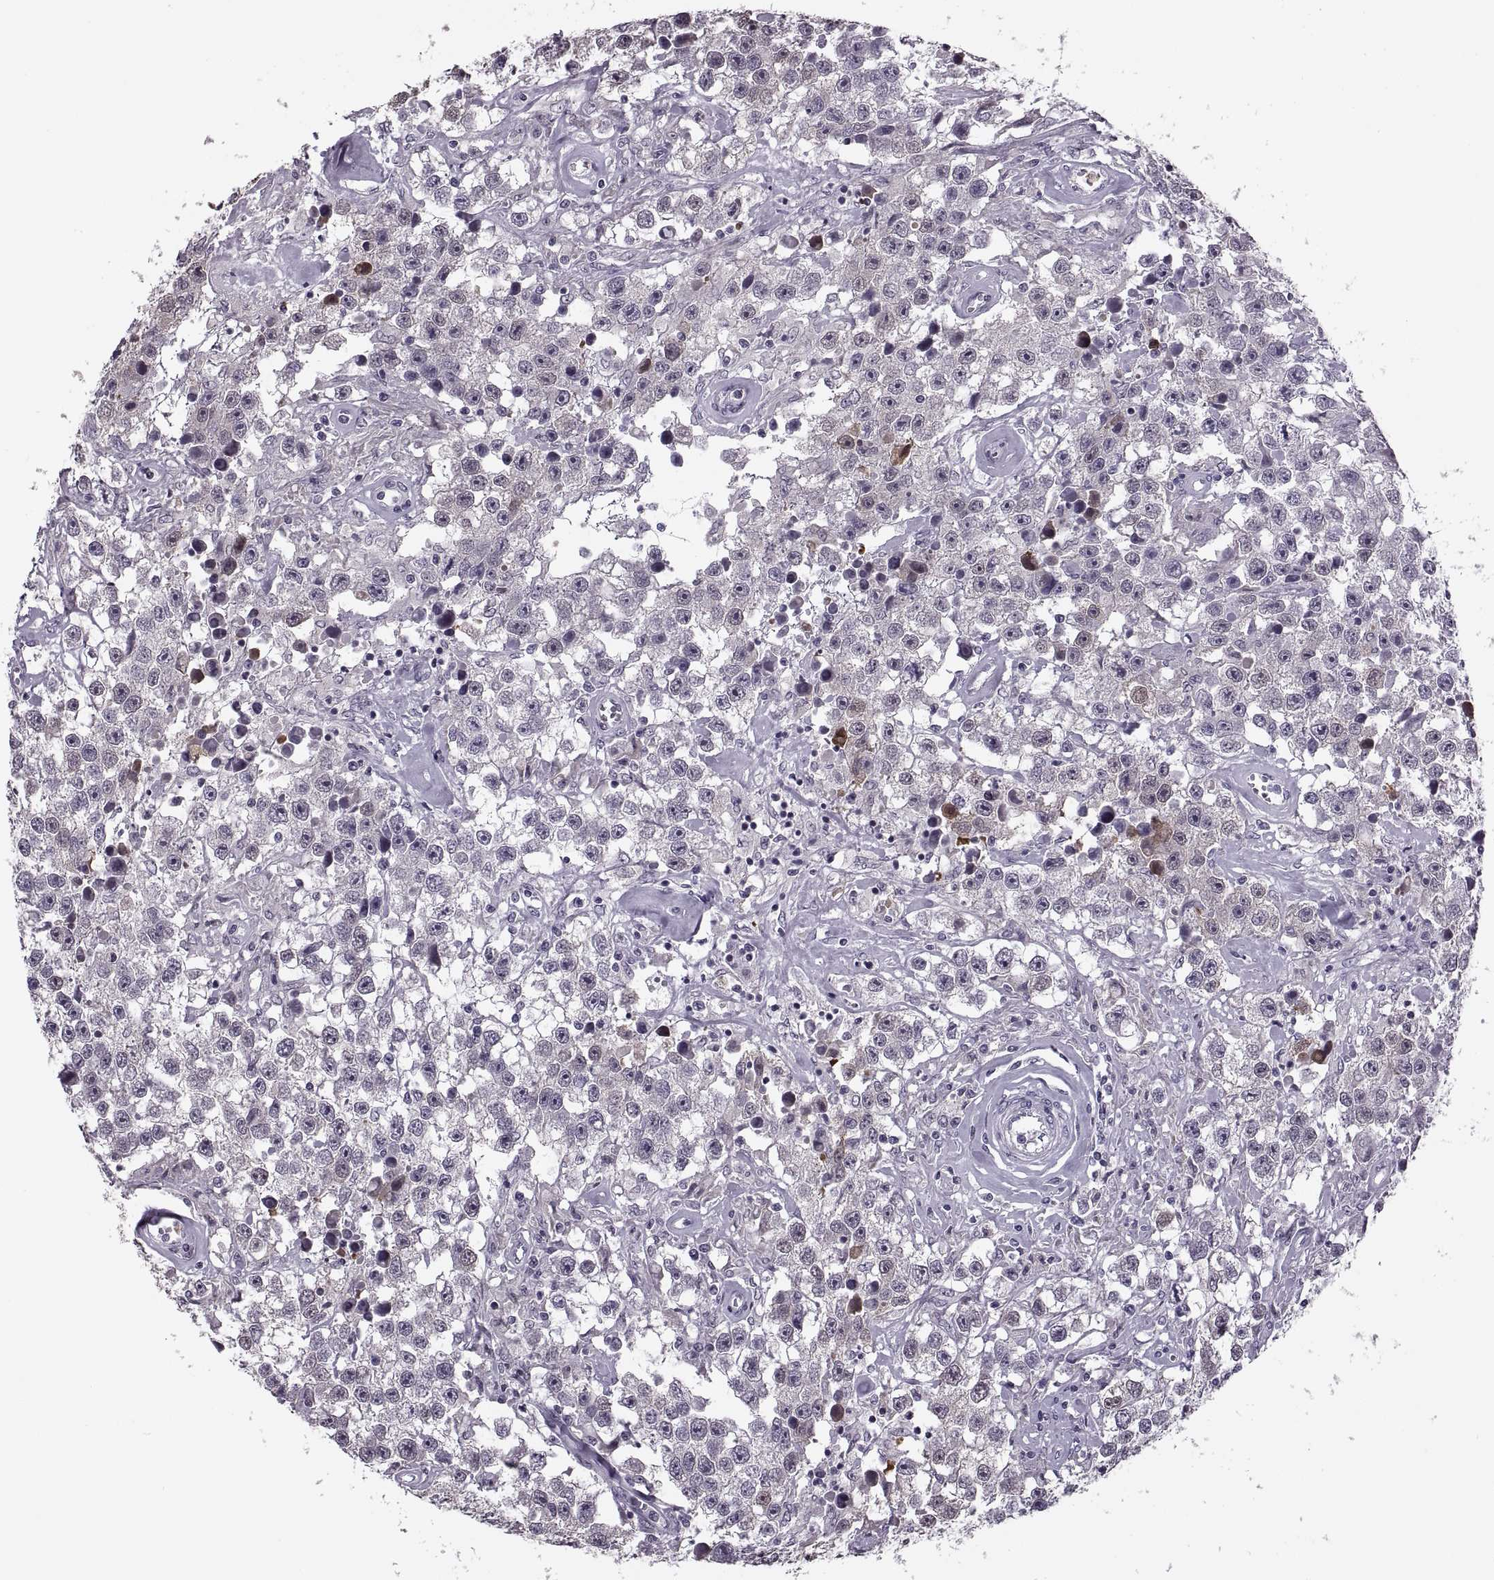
{"staining": {"intensity": "negative", "quantity": "none", "location": "none"}, "tissue": "testis cancer", "cell_type": "Tumor cells", "image_type": "cancer", "snomed": [{"axis": "morphology", "description": "Seminoma, NOS"}, {"axis": "topography", "description": "Testis"}], "caption": "The image shows no staining of tumor cells in testis cancer.", "gene": "PAGE5", "patient": {"sex": "male", "age": 43}}